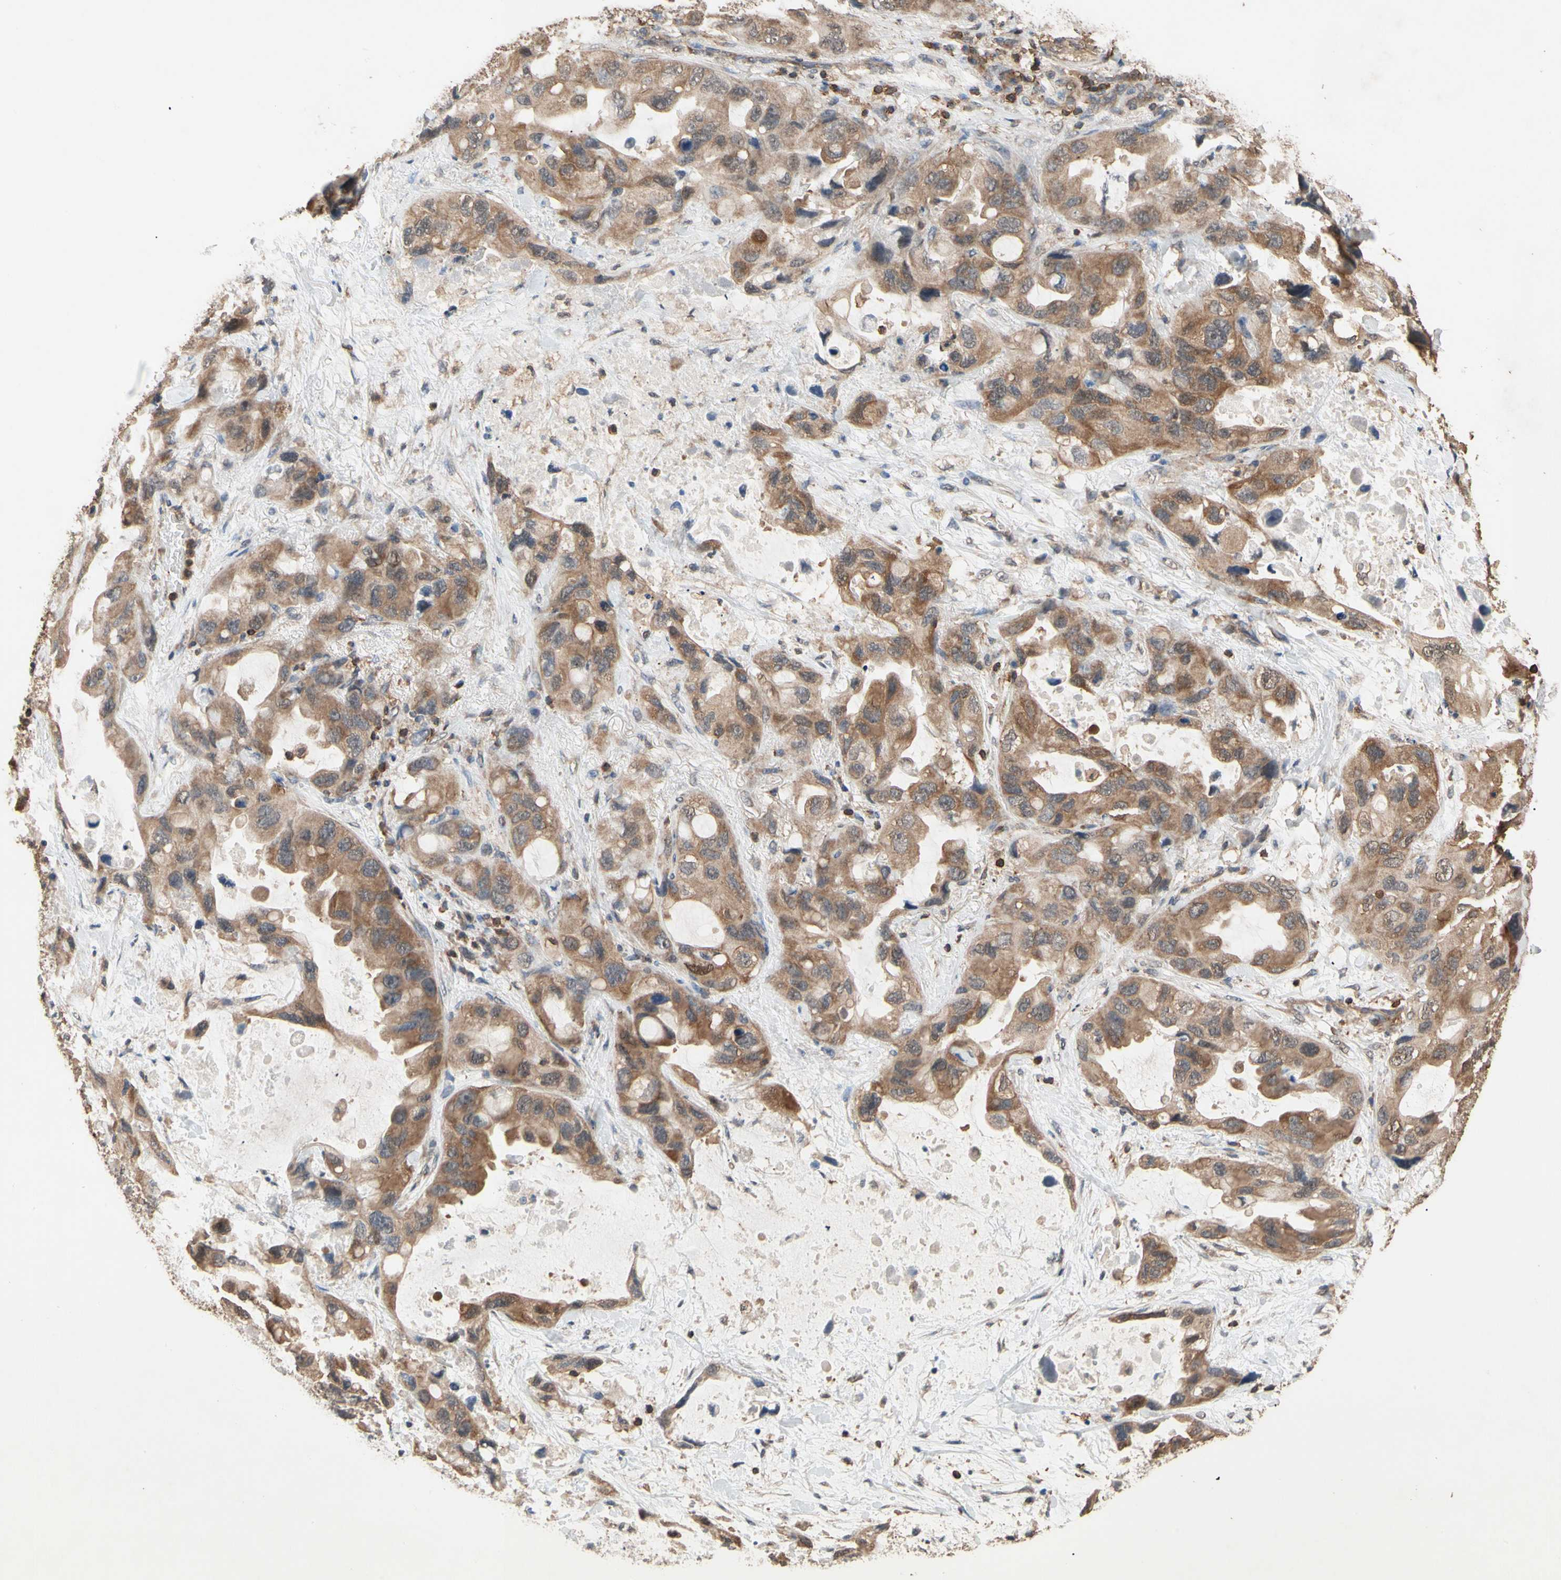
{"staining": {"intensity": "moderate", "quantity": ">75%", "location": "cytoplasmic/membranous"}, "tissue": "lung cancer", "cell_type": "Tumor cells", "image_type": "cancer", "snomed": [{"axis": "morphology", "description": "Squamous cell carcinoma, NOS"}, {"axis": "topography", "description": "Lung"}], "caption": "IHC image of human lung cancer (squamous cell carcinoma) stained for a protein (brown), which demonstrates medium levels of moderate cytoplasmic/membranous expression in approximately >75% of tumor cells.", "gene": "MAP3K10", "patient": {"sex": "female", "age": 73}}